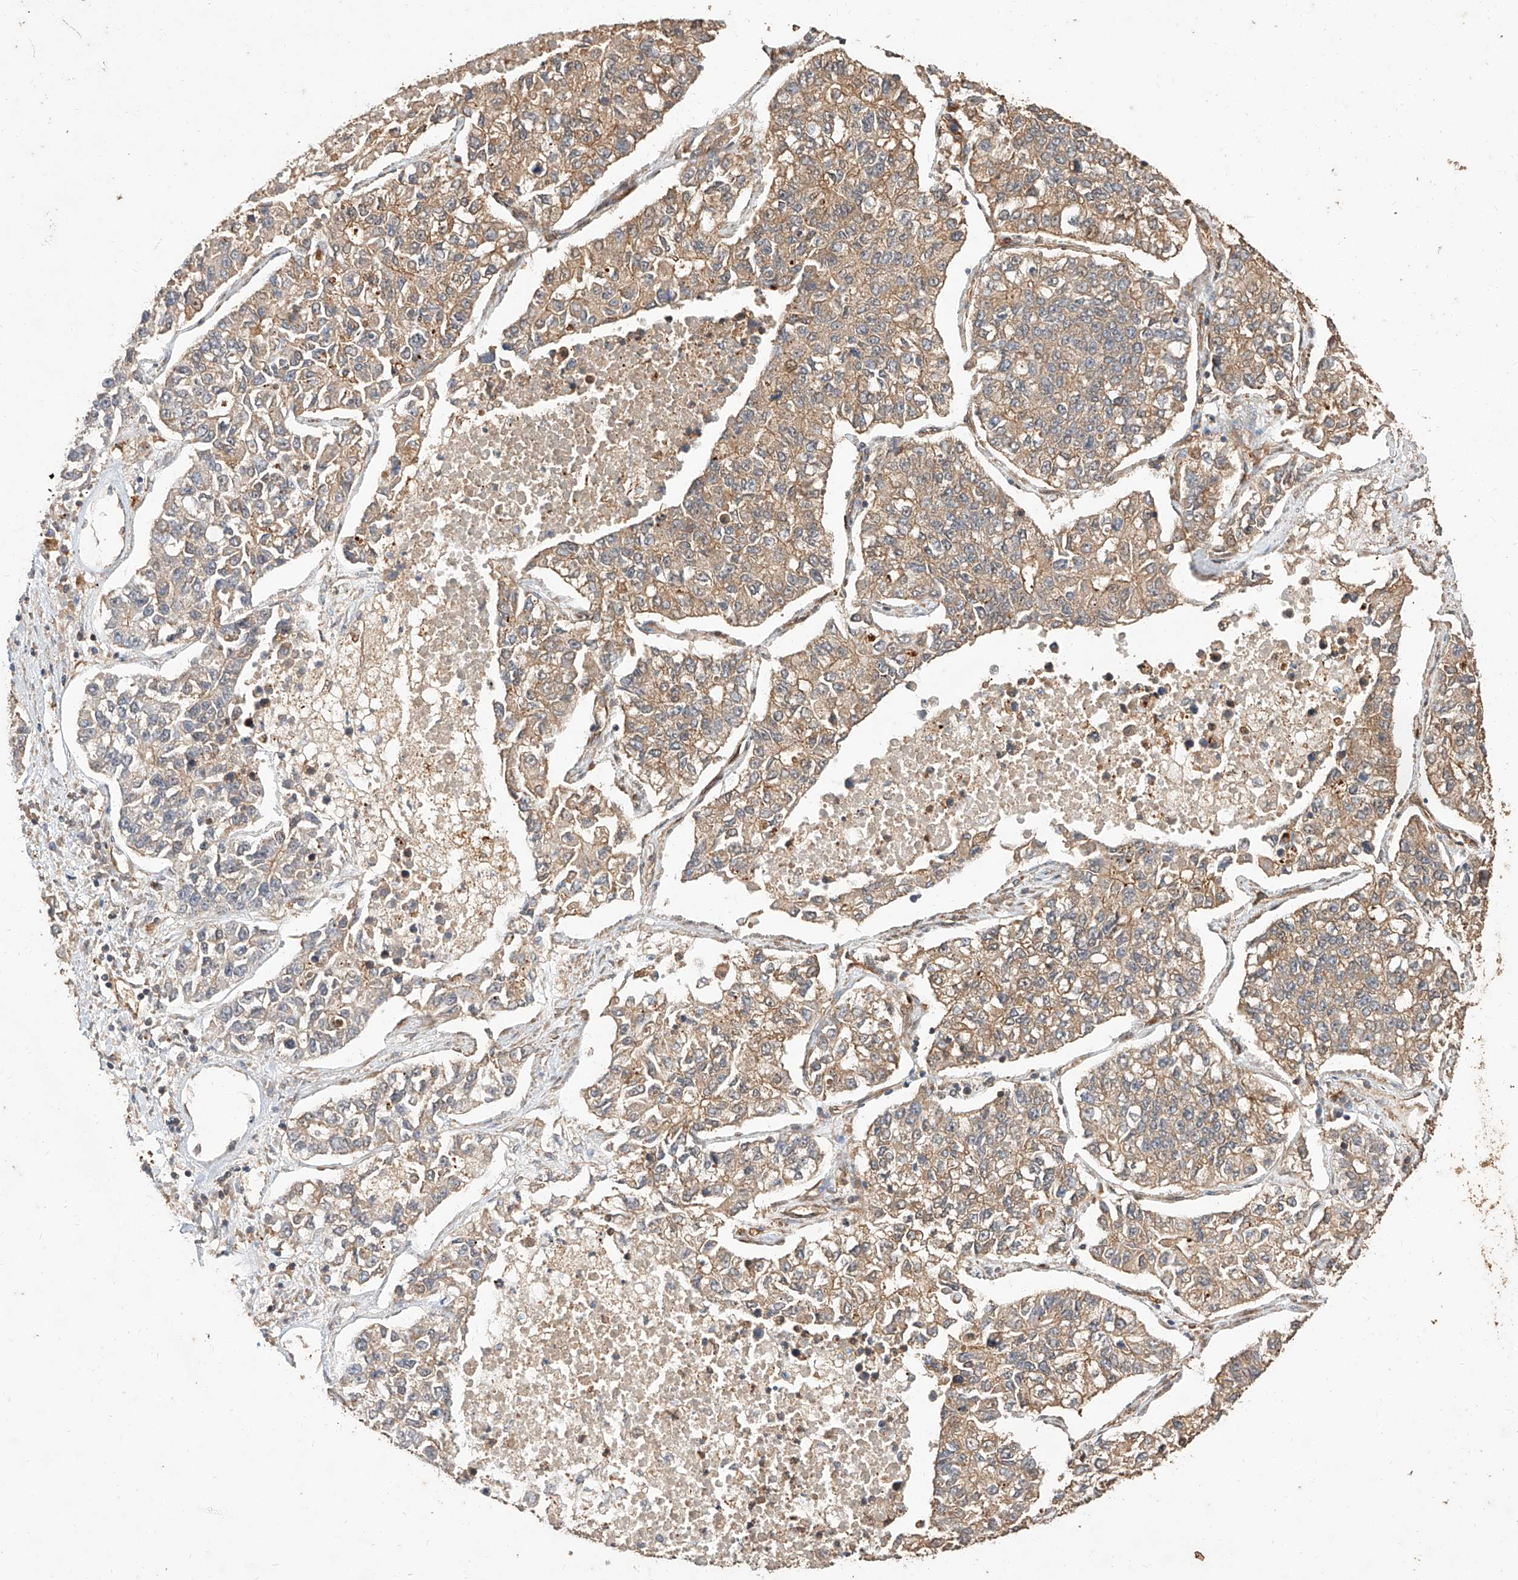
{"staining": {"intensity": "moderate", "quantity": "25%-75%", "location": "cytoplasmic/membranous"}, "tissue": "lung cancer", "cell_type": "Tumor cells", "image_type": "cancer", "snomed": [{"axis": "morphology", "description": "Adenocarcinoma, NOS"}, {"axis": "topography", "description": "Lung"}], "caption": "This micrograph exhibits immunohistochemistry (IHC) staining of human lung cancer, with medium moderate cytoplasmic/membranous expression in approximately 25%-75% of tumor cells.", "gene": "GHDC", "patient": {"sex": "male", "age": 49}}